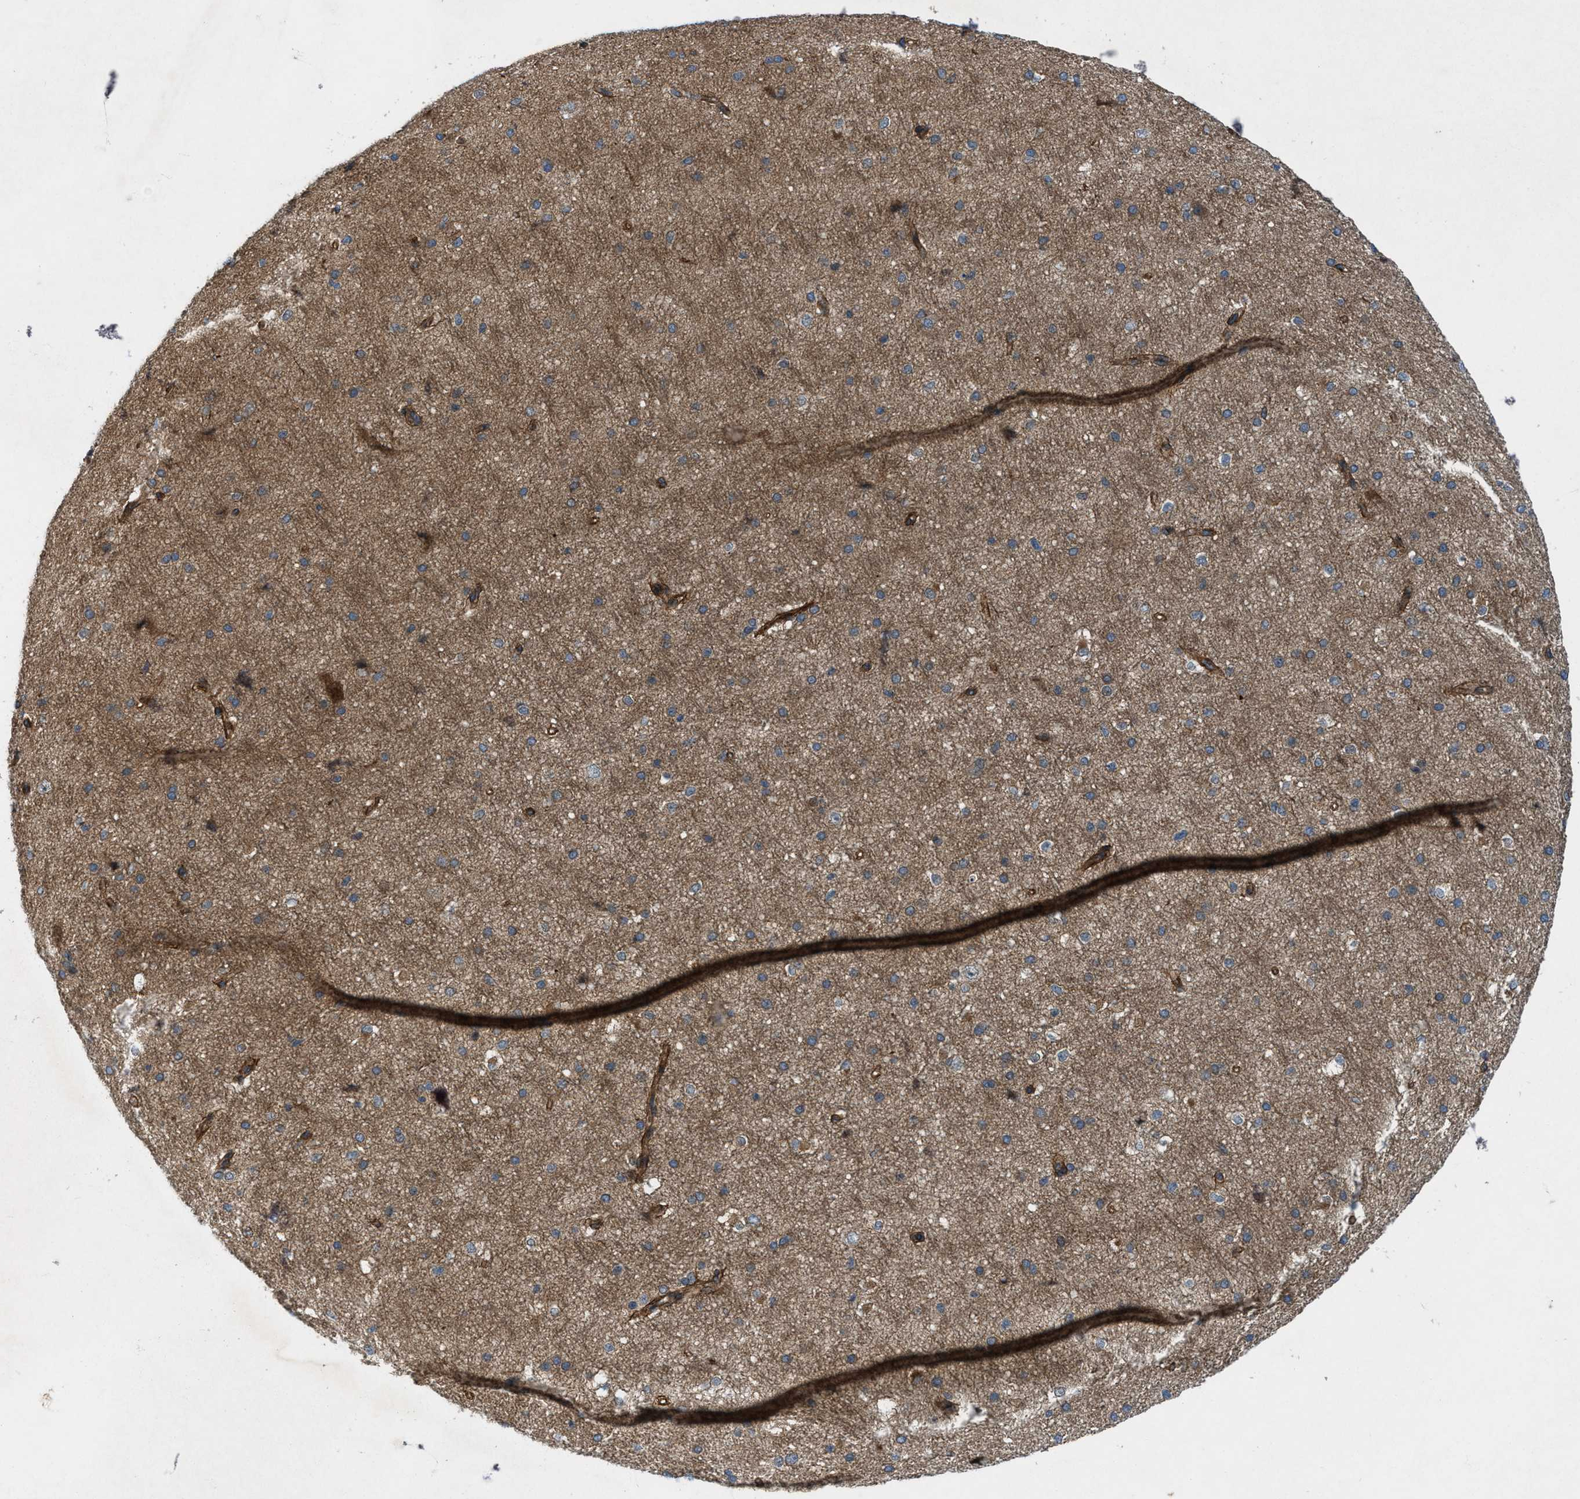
{"staining": {"intensity": "strong", "quantity": ">75%", "location": "cytoplasmic/membranous"}, "tissue": "cerebral cortex", "cell_type": "Endothelial cells", "image_type": "normal", "snomed": [{"axis": "morphology", "description": "Normal tissue, NOS"}, {"axis": "morphology", "description": "Developmental malformation"}, {"axis": "topography", "description": "Cerebral cortex"}], "caption": "Immunohistochemical staining of normal human cerebral cortex displays high levels of strong cytoplasmic/membranous expression in approximately >75% of endothelial cells.", "gene": "URGCP", "patient": {"sex": "female", "age": 30}}